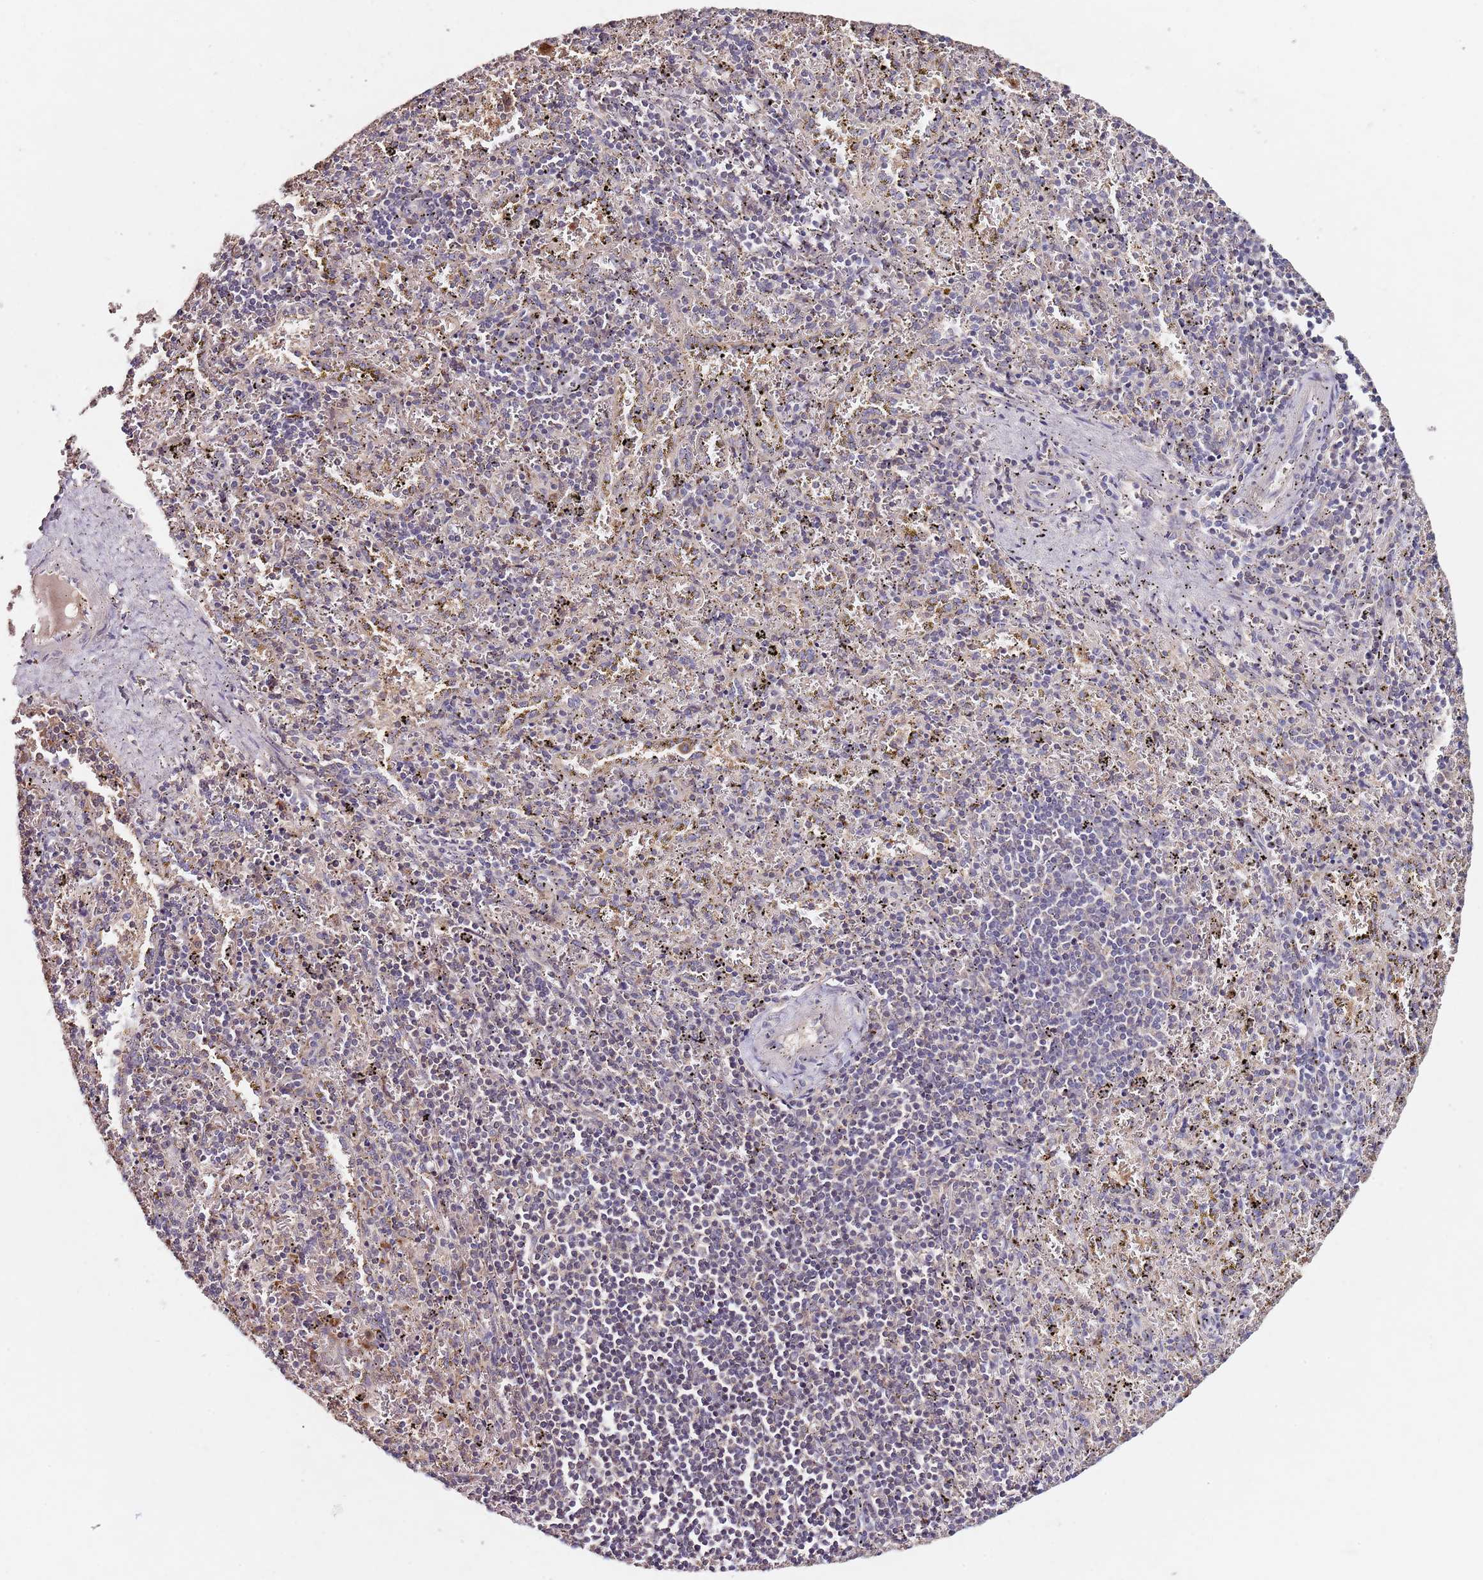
{"staining": {"intensity": "weak", "quantity": "<25%", "location": "cytoplasmic/membranous"}, "tissue": "spleen", "cell_type": "Cells in red pulp", "image_type": "normal", "snomed": [{"axis": "morphology", "description": "Normal tissue, NOS"}, {"axis": "topography", "description": "Spleen"}], "caption": "IHC photomicrograph of unremarkable human spleen stained for a protein (brown), which exhibits no expression in cells in red pulp. (DAB immunohistochemistry with hematoxylin counter stain).", "gene": "NRDE2", "patient": {"sex": "male", "age": 11}}